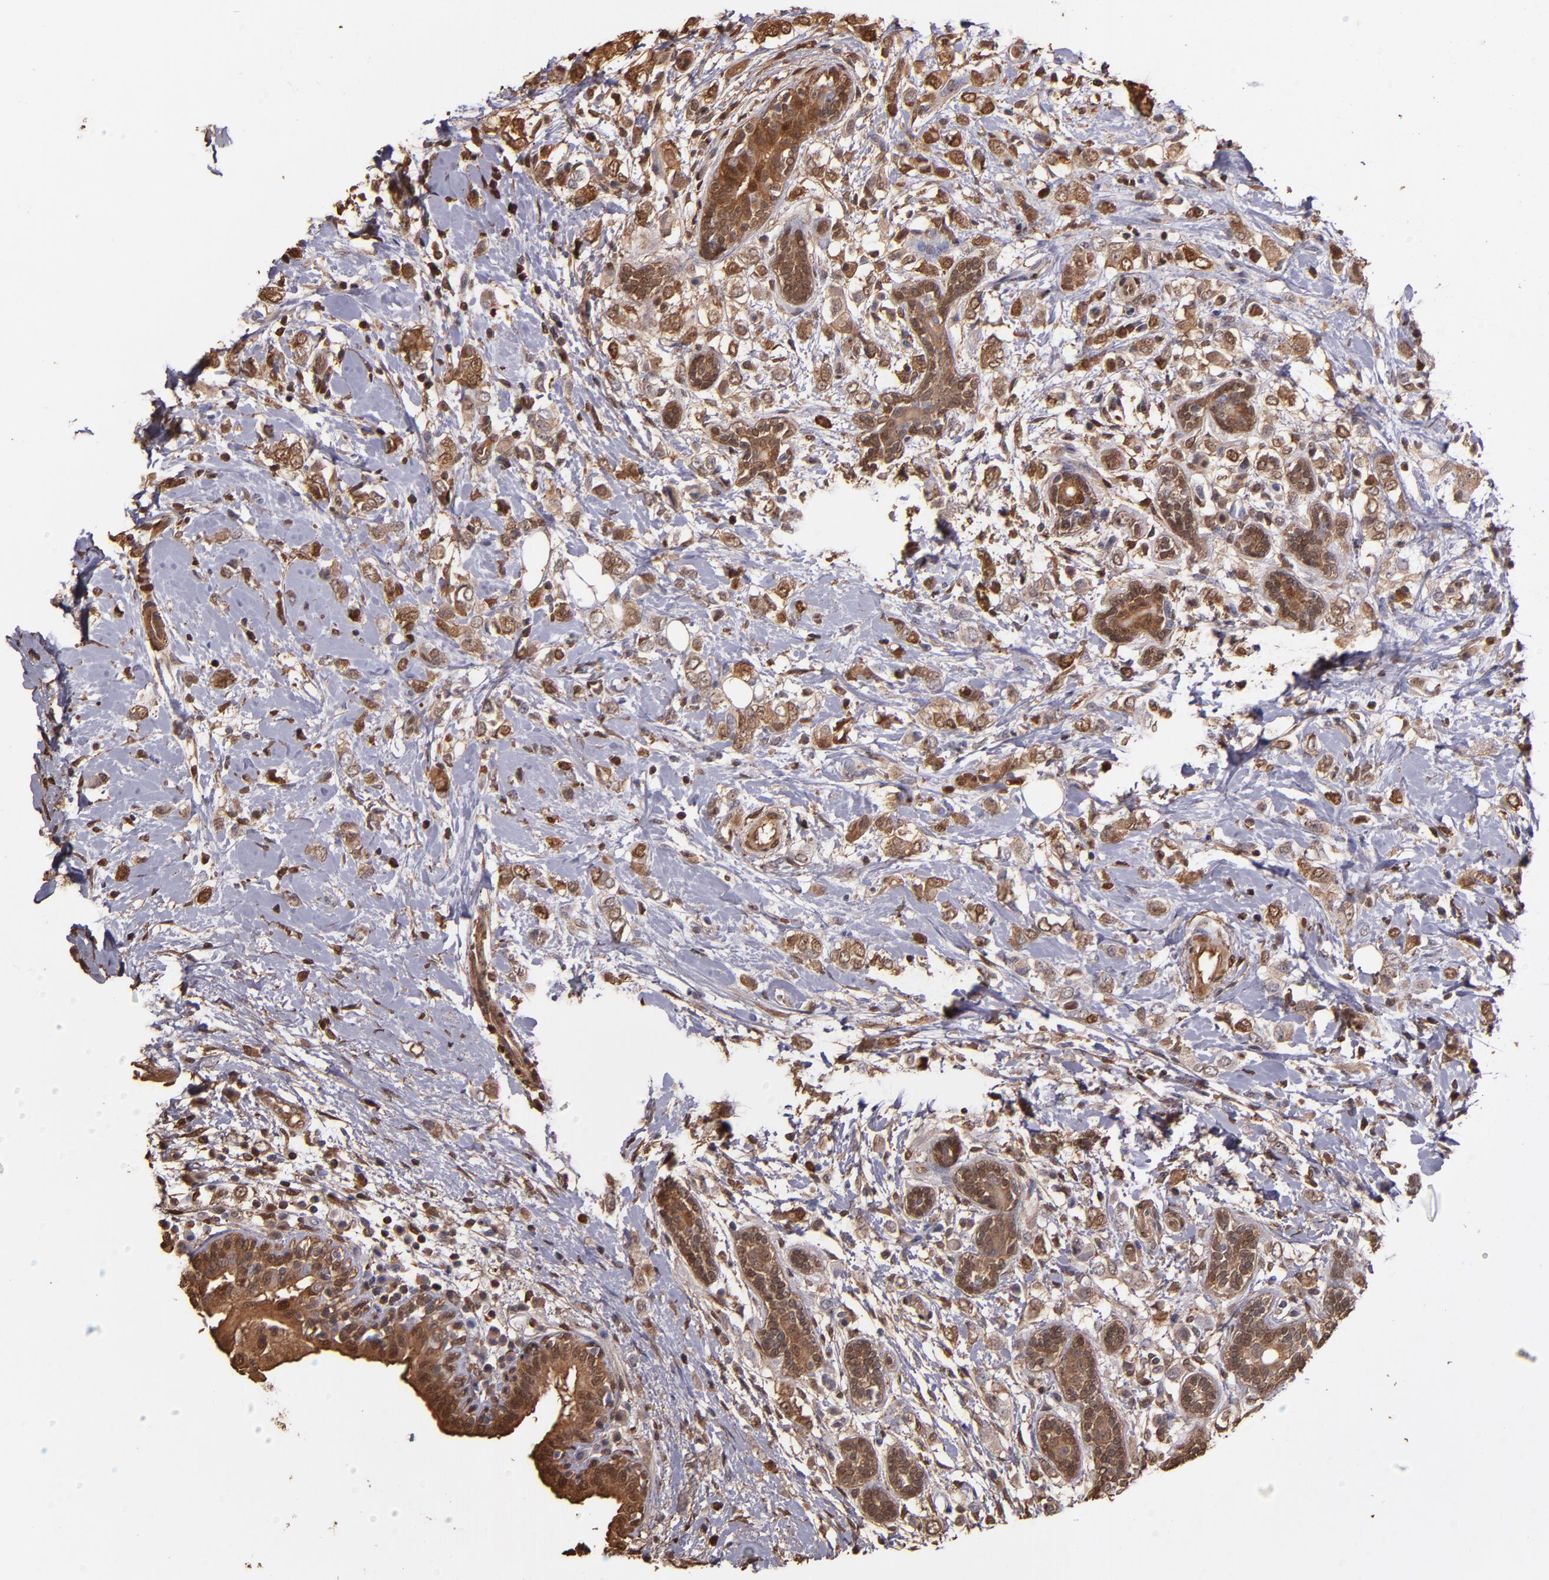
{"staining": {"intensity": "strong", "quantity": ">75%", "location": "cytoplasmic/membranous,nuclear"}, "tissue": "breast cancer", "cell_type": "Tumor cells", "image_type": "cancer", "snomed": [{"axis": "morphology", "description": "Normal tissue, NOS"}, {"axis": "morphology", "description": "Lobular carcinoma"}, {"axis": "topography", "description": "Breast"}], "caption": "Immunohistochemistry (DAB) staining of breast lobular carcinoma exhibits strong cytoplasmic/membranous and nuclear protein expression in approximately >75% of tumor cells.", "gene": "S100A6", "patient": {"sex": "female", "age": 47}}